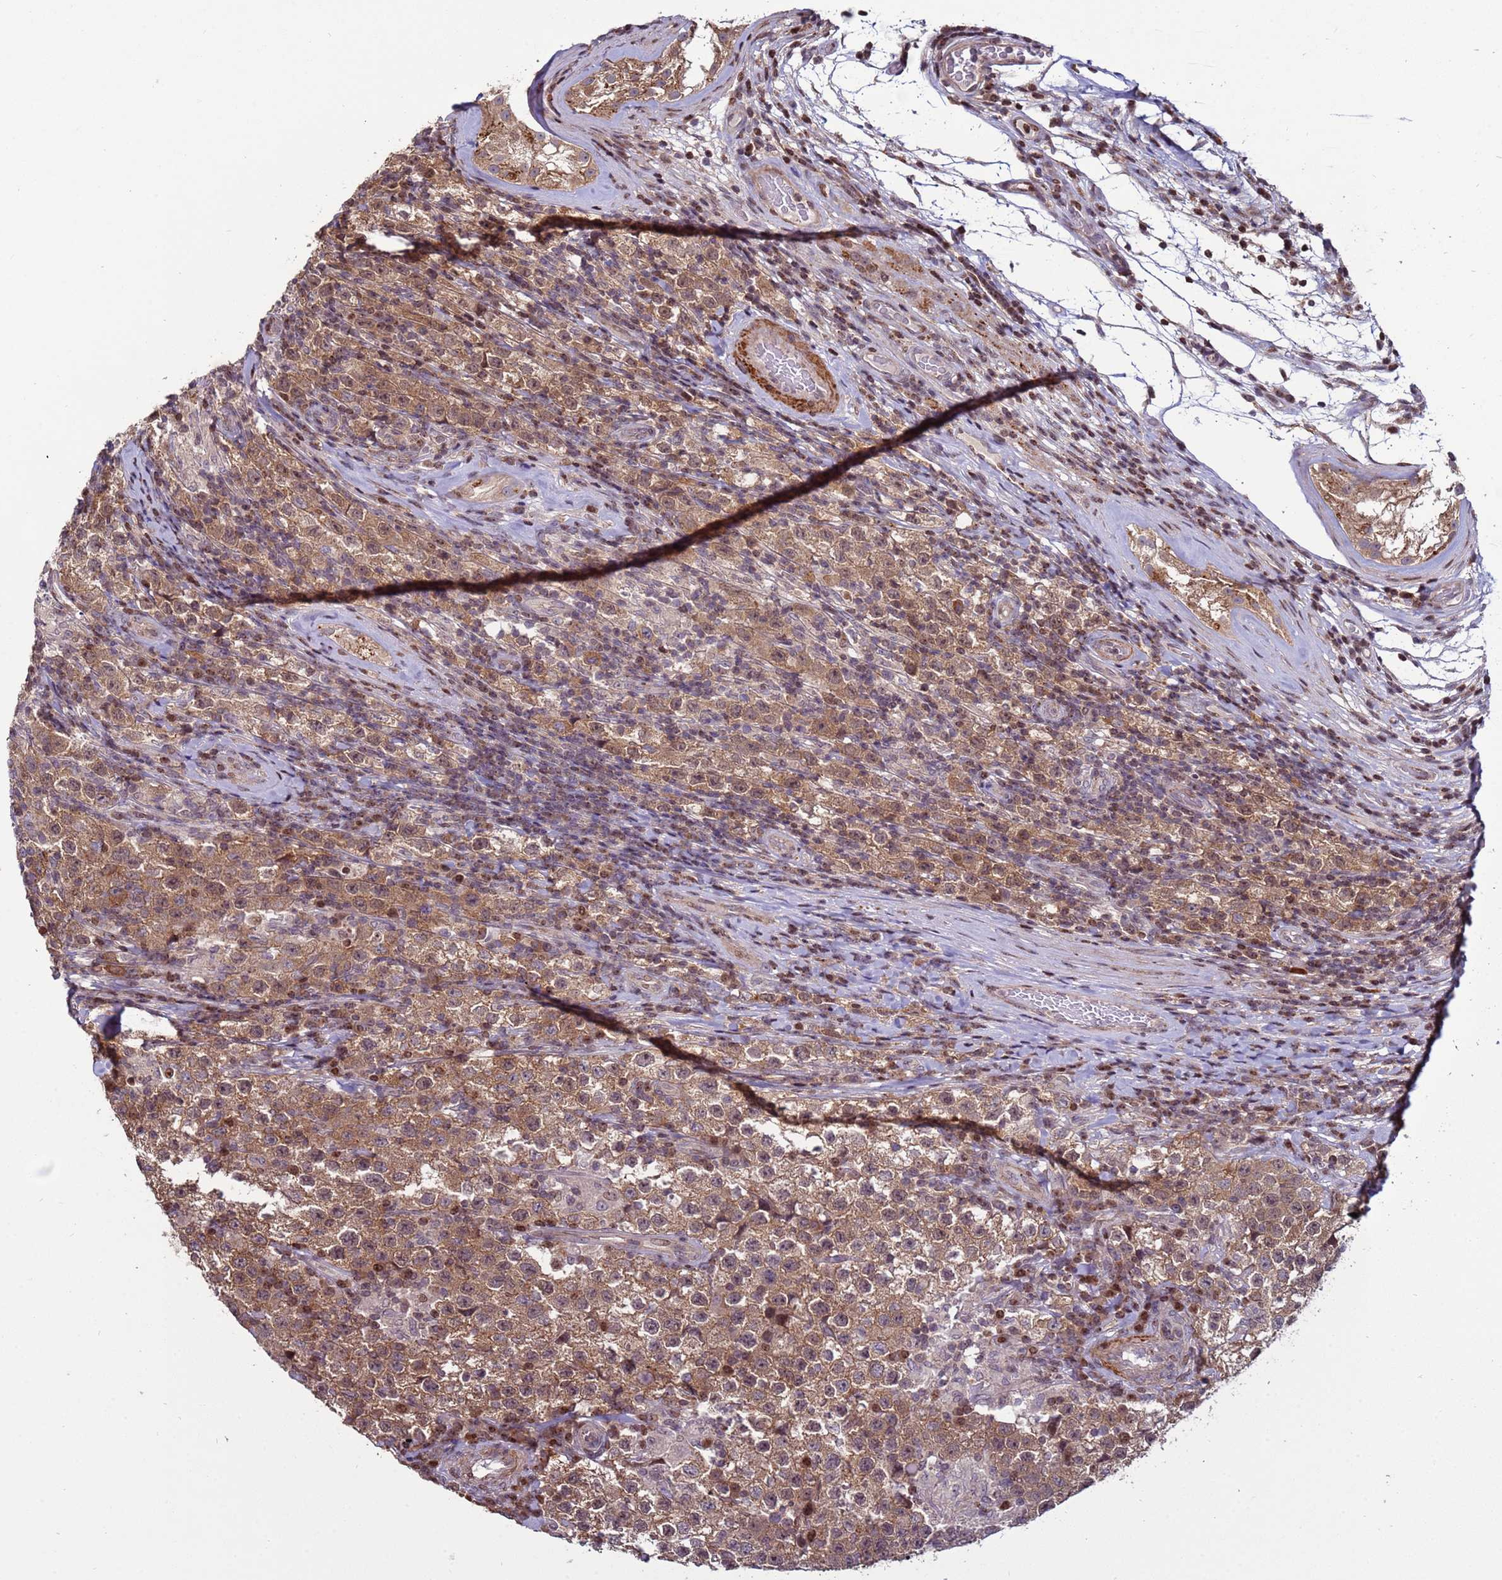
{"staining": {"intensity": "moderate", "quantity": ">75%", "location": "cytoplasmic/membranous"}, "tissue": "testis cancer", "cell_type": "Tumor cells", "image_type": "cancer", "snomed": [{"axis": "morphology", "description": "Seminoma, NOS"}, {"axis": "morphology", "description": "Carcinoma, Embryonal, NOS"}, {"axis": "topography", "description": "Testis"}], "caption": "Immunohistochemistry (IHC) image of neoplastic tissue: human testis cancer stained using immunohistochemistry shows medium levels of moderate protein expression localized specifically in the cytoplasmic/membranous of tumor cells, appearing as a cytoplasmic/membranous brown color.", "gene": "HGH1", "patient": {"sex": "male", "age": 41}}